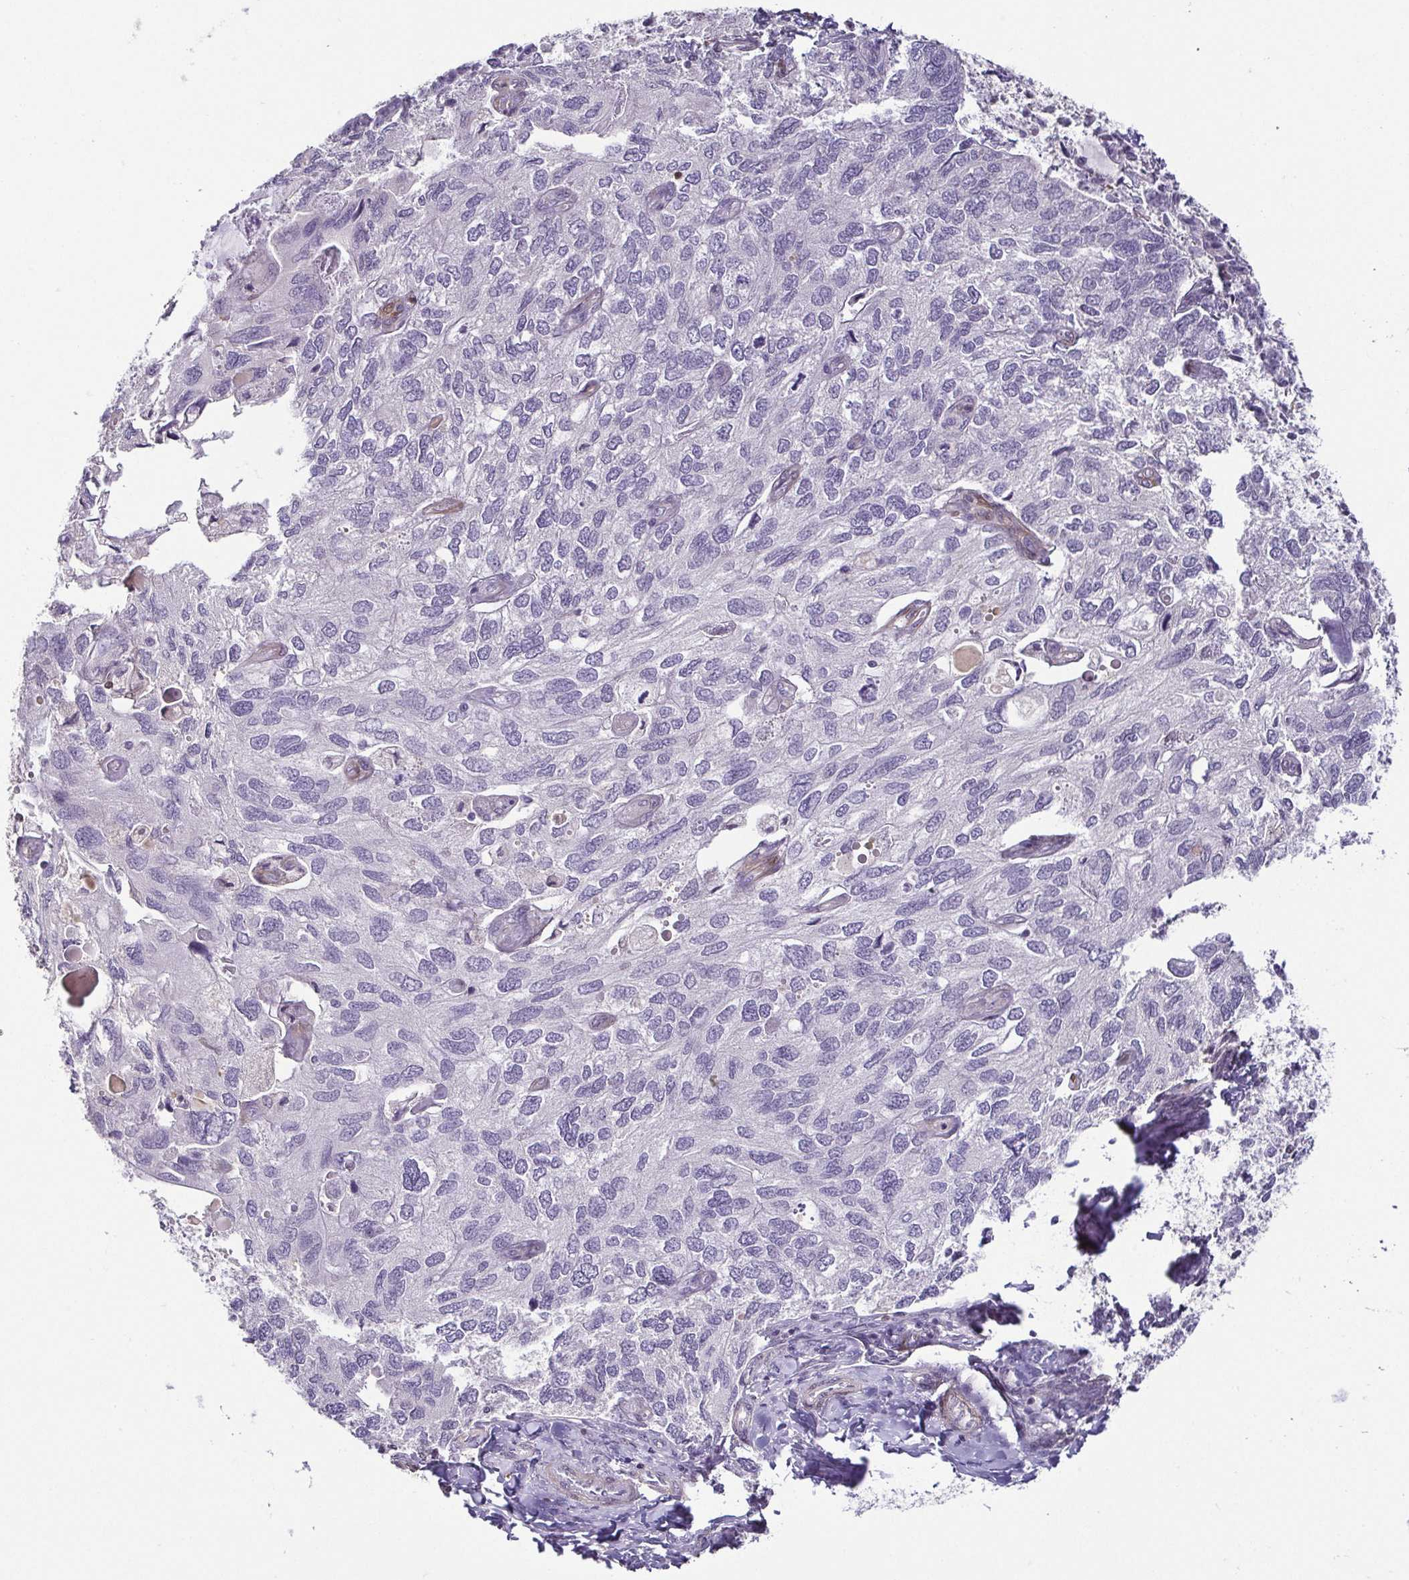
{"staining": {"intensity": "negative", "quantity": "none", "location": "none"}, "tissue": "endometrial cancer", "cell_type": "Tumor cells", "image_type": "cancer", "snomed": [{"axis": "morphology", "description": "Carcinoma, NOS"}, {"axis": "topography", "description": "Uterus"}], "caption": "This image is of endometrial cancer (carcinoma) stained with immunohistochemistry to label a protein in brown with the nuclei are counter-stained blue. There is no staining in tumor cells. (Stains: DAB (3,3'-diaminobenzidine) immunohistochemistry with hematoxylin counter stain, Microscopy: brightfield microscopy at high magnification).", "gene": "HOPX", "patient": {"sex": "female", "age": 76}}